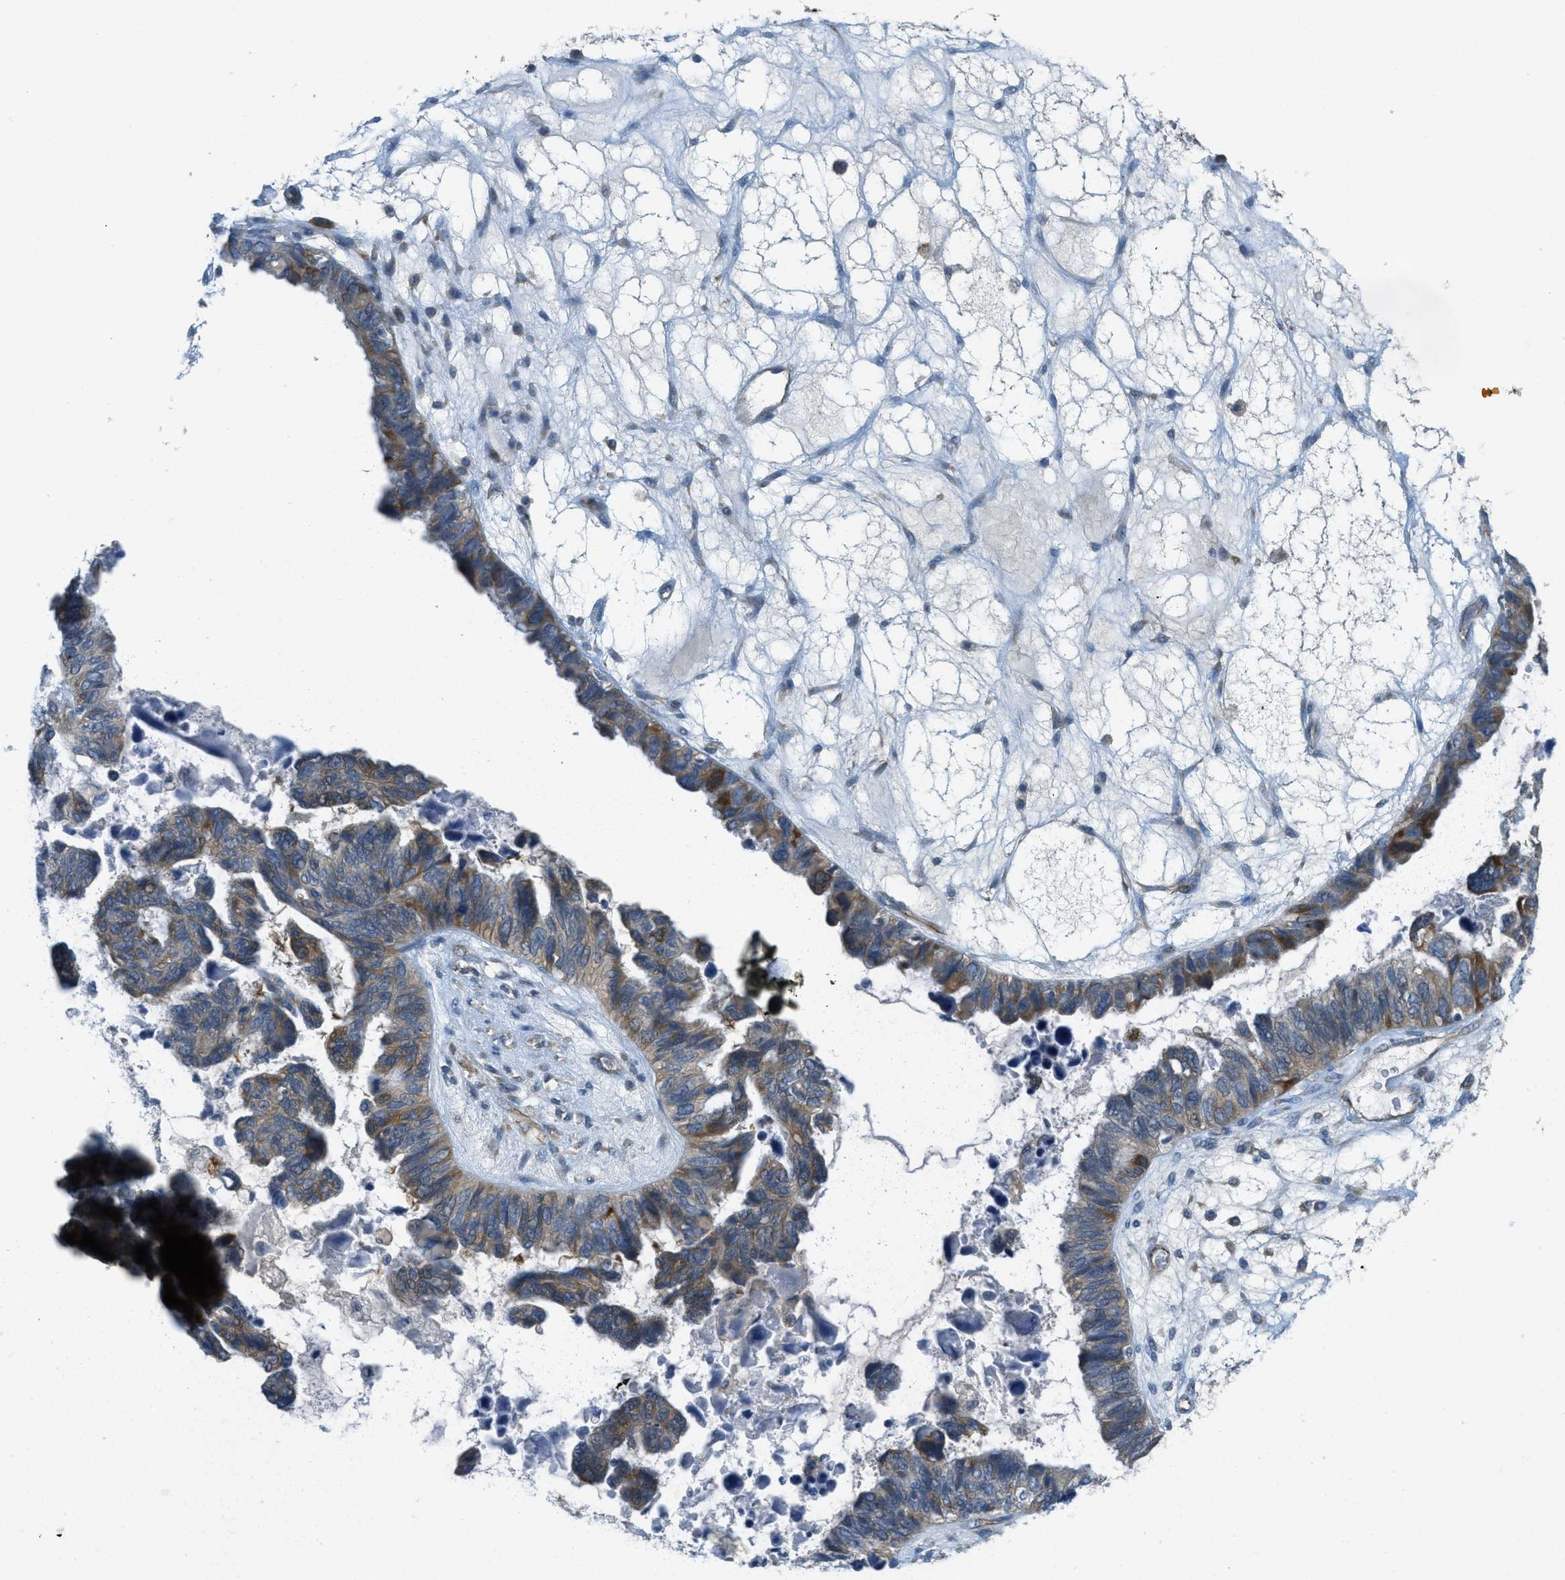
{"staining": {"intensity": "moderate", "quantity": "25%-75%", "location": "cytoplasmic/membranous"}, "tissue": "ovarian cancer", "cell_type": "Tumor cells", "image_type": "cancer", "snomed": [{"axis": "morphology", "description": "Cystadenocarcinoma, serous, NOS"}, {"axis": "topography", "description": "Ovary"}], "caption": "Protein analysis of ovarian serous cystadenocarcinoma tissue displays moderate cytoplasmic/membranous expression in about 25%-75% of tumor cells.", "gene": "JCAD", "patient": {"sex": "female", "age": 79}}